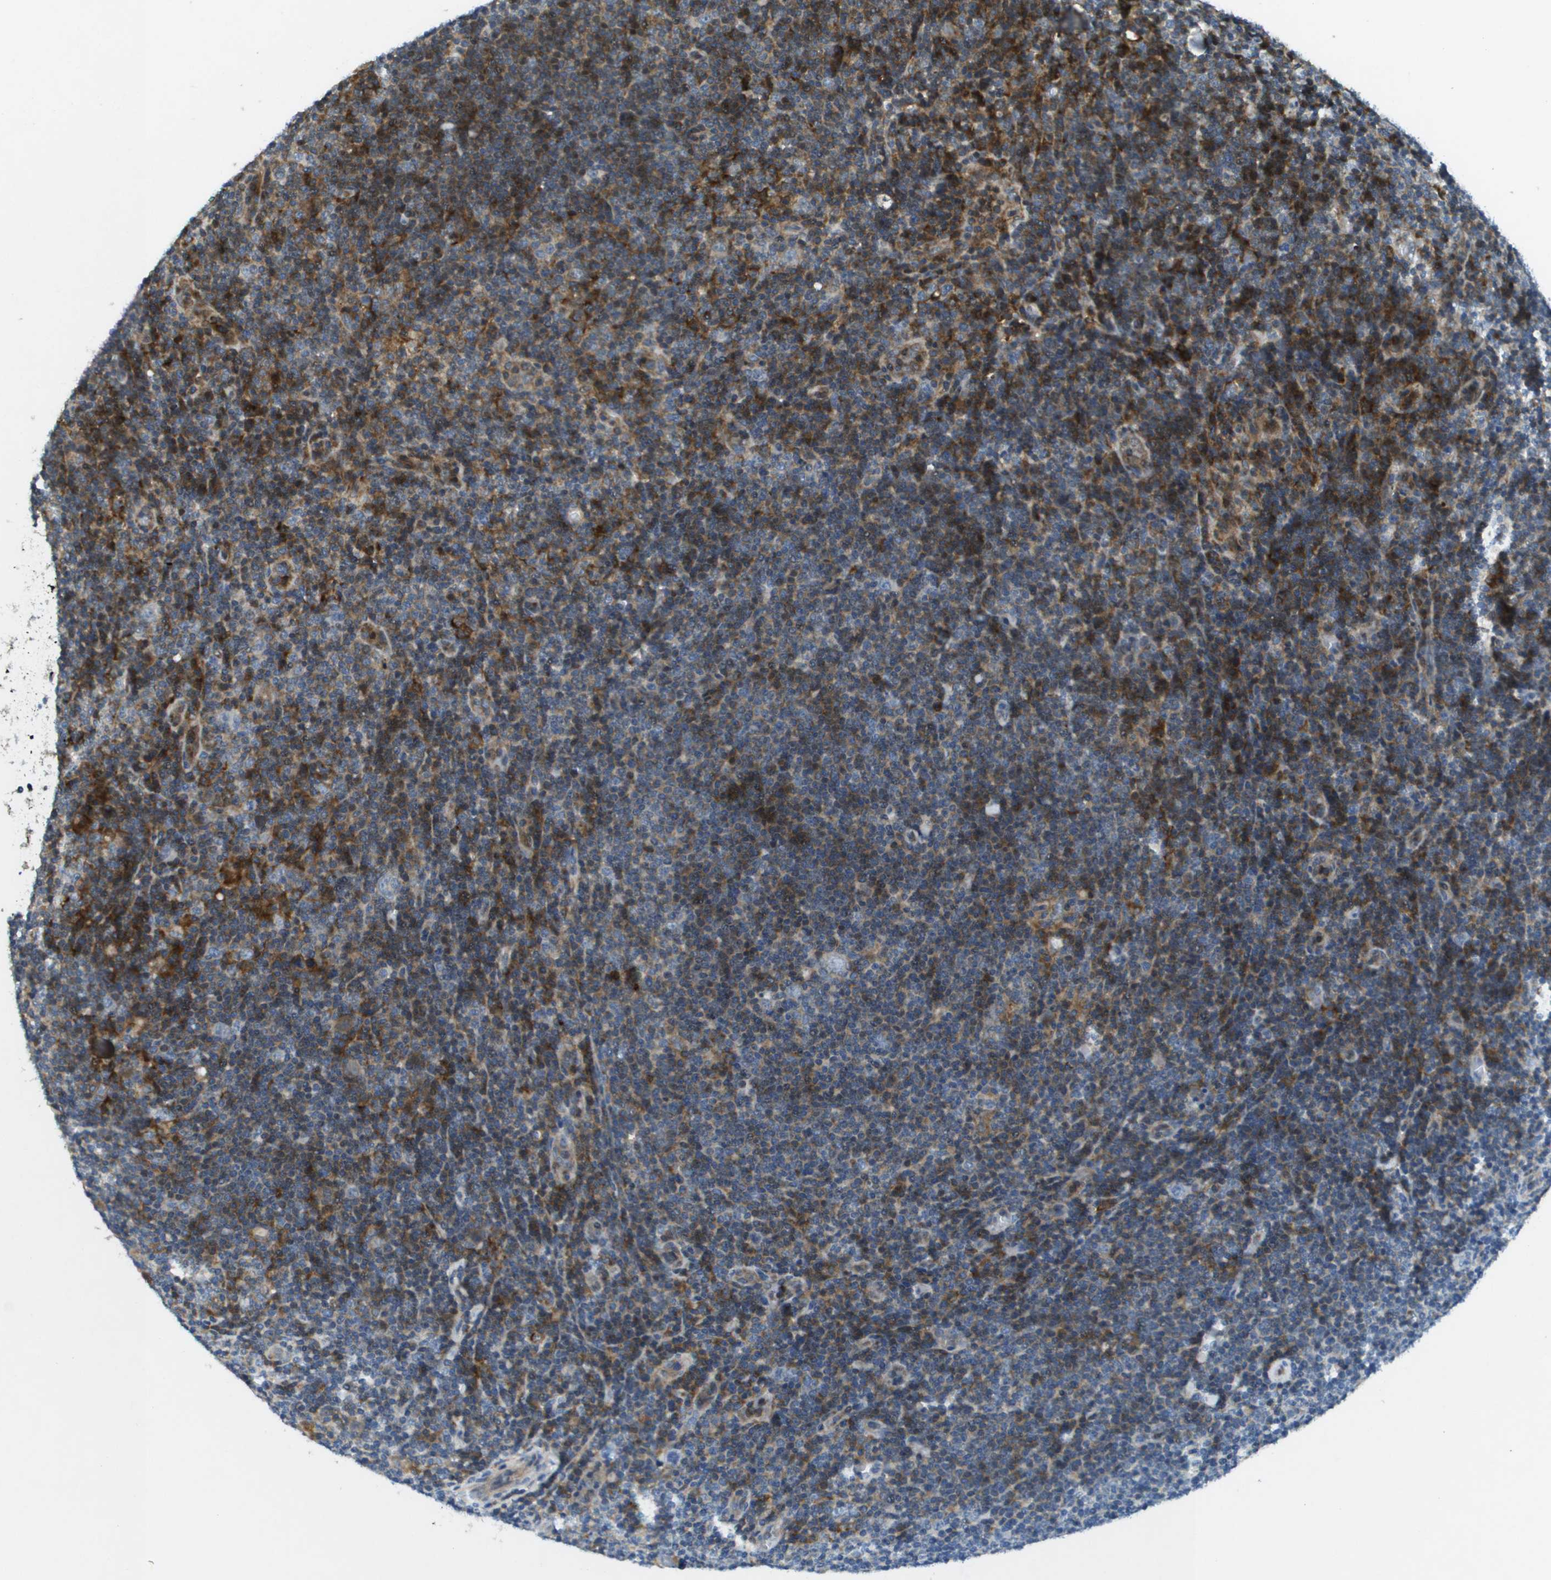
{"staining": {"intensity": "weak", "quantity": "<25%", "location": "cytoplasmic/membranous"}, "tissue": "lymphoma", "cell_type": "Tumor cells", "image_type": "cancer", "snomed": [{"axis": "morphology", "description": "Hodgkin's disease, NOS"}, {"axis": "topography", "description": "Lymph node"}], "caption": "Immunohistochemical staining of human Hodgkin's disease reveals no significant staining in tumor cells. (Brightfield microscopy of DAB (3,3'-diaminobenzidine) IHC at high magnification).", "gene": "SCN4B", "patient": {"sex": "female", "age": 57}}